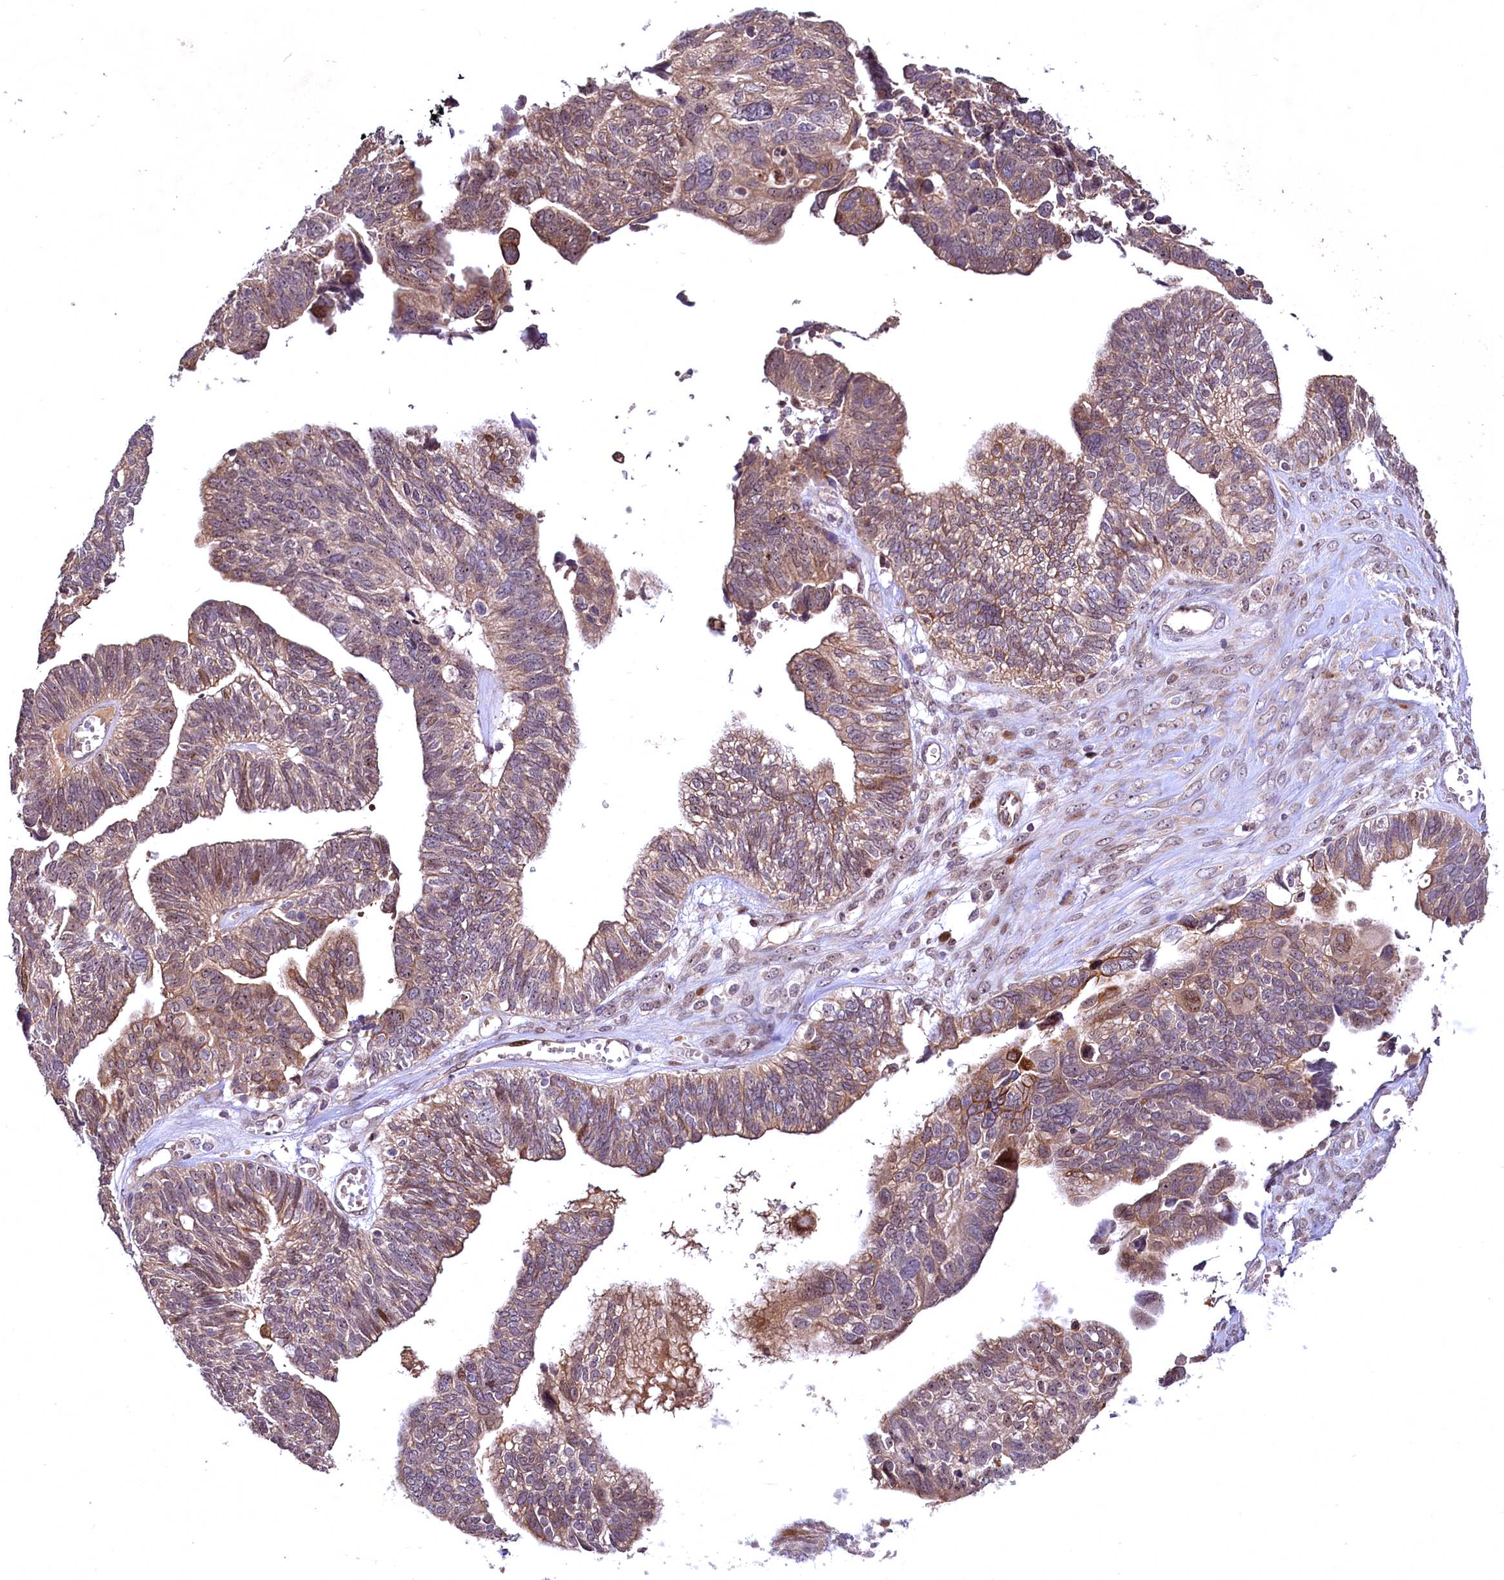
{"staining": {"intensity": "moderate", "quantity": ">75%", "location": "cytoplasmic/membranous"}, "tissue": "ovarian cancer", "cell_type": "Tumor cells", "image_type": "cancer", "snomed": [{"axis": "morphology", "description": "Cystadenocarcinoma, serous, NOS"}, {"axis": "topography", "description": "Ovary"}], "caption": "The immunohistochemical stain shows moderate cytoplasmic/membranous expression in tumor cells of ovarian cancer (serous cystadenocarcinoma) tissue. (IHC, brightfield microscopy, high magnification).", "gene": "N4BP2L1", "patient": {"sex": "female", "age": 79}}